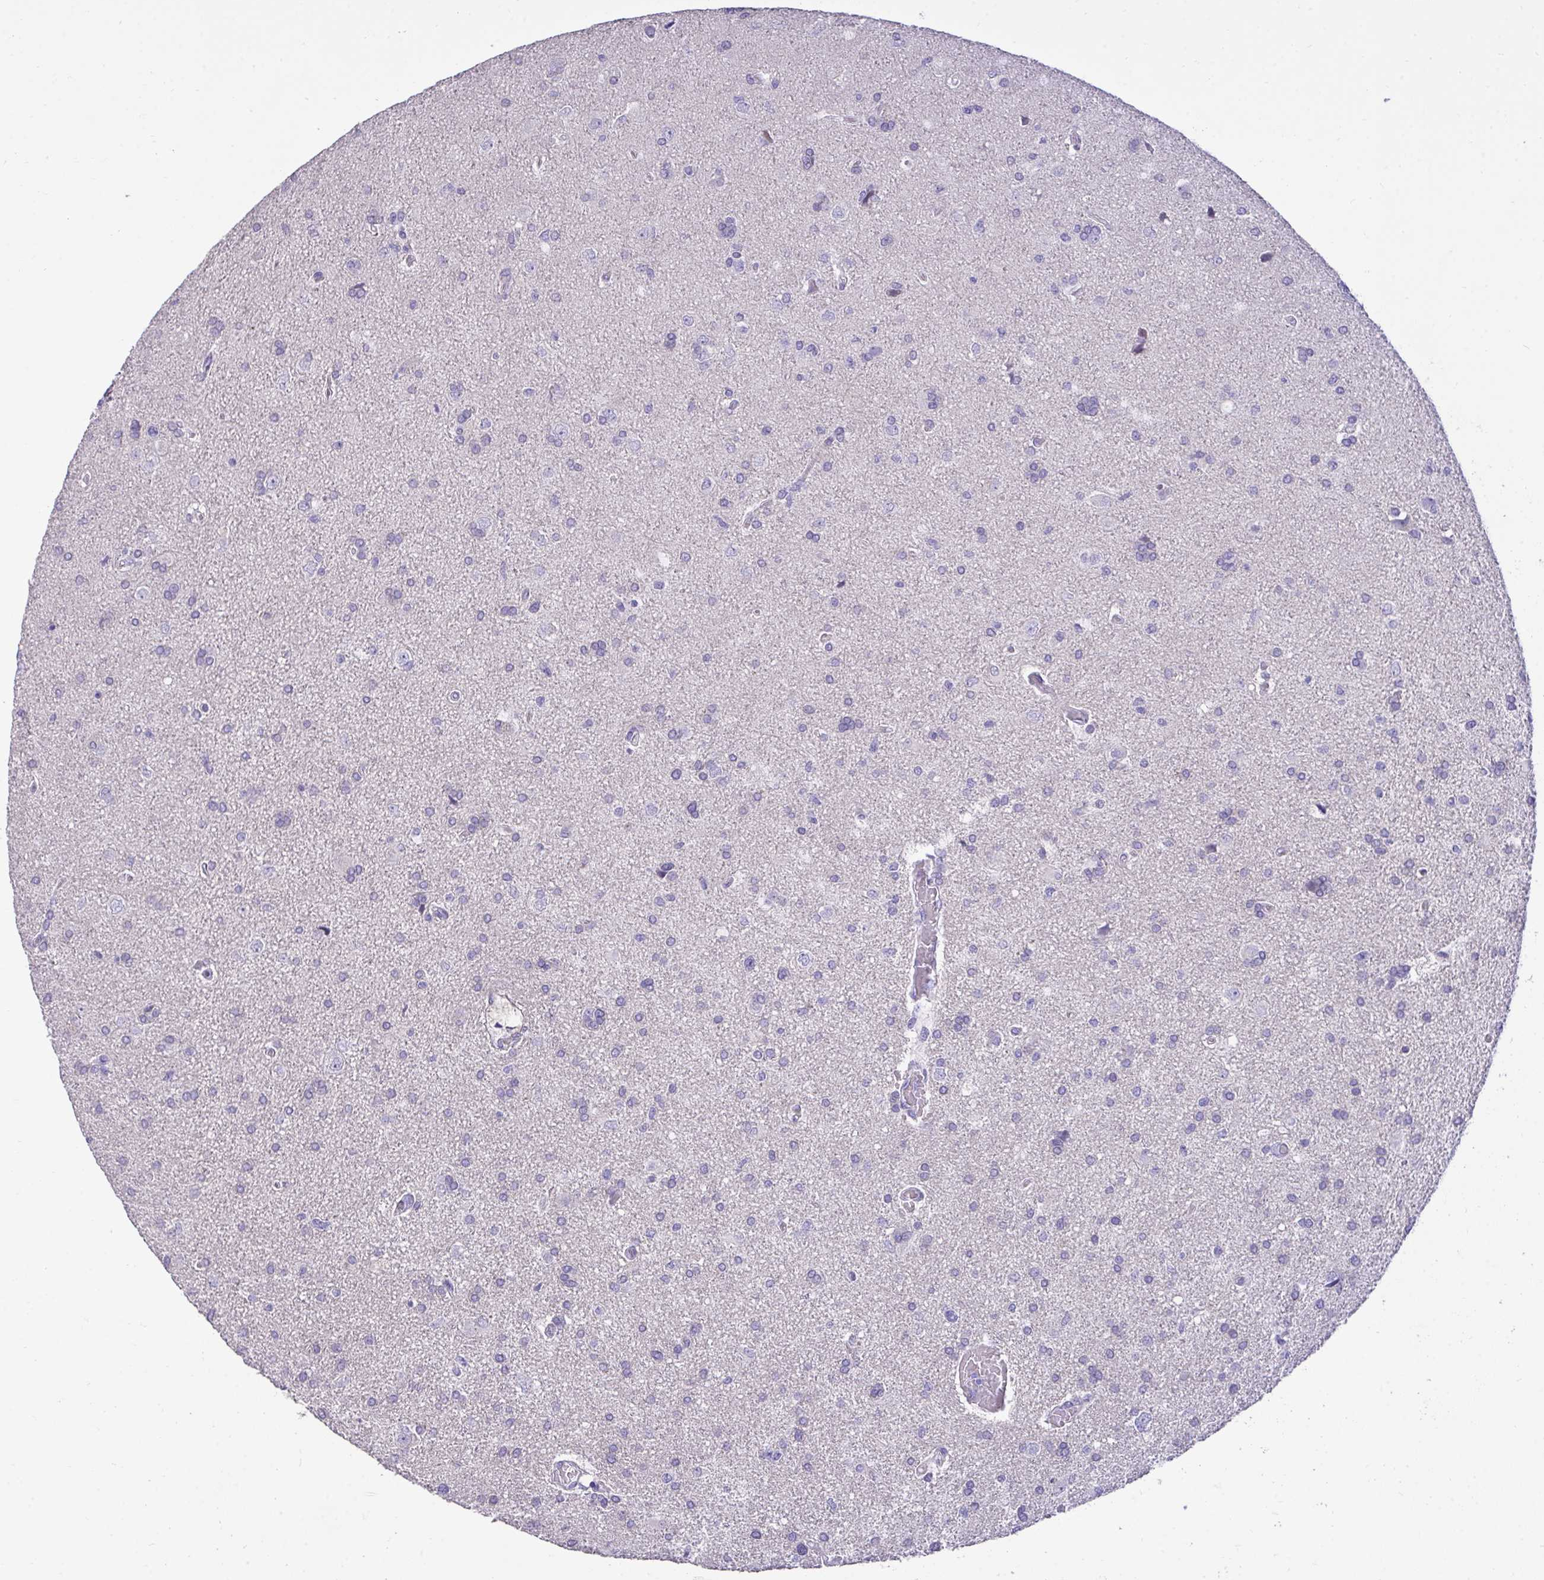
{"staining": {"intensity": "negative", "quantity": "none", "location": "none"}, "tissue": "glioma", "cell_type": "Tumor cells", "image_type": "cancer", "snomed": [{"axis": "morphology", "description": "Glioma, malignant, High grade"}, {"axis": "topography", "description": "Brain"}], "caption": "This is an IHC image of glioma. There is no staining in tumor cells.", "gene": "TMCO5A", "patient": {"sex": "male", "age": 68}}